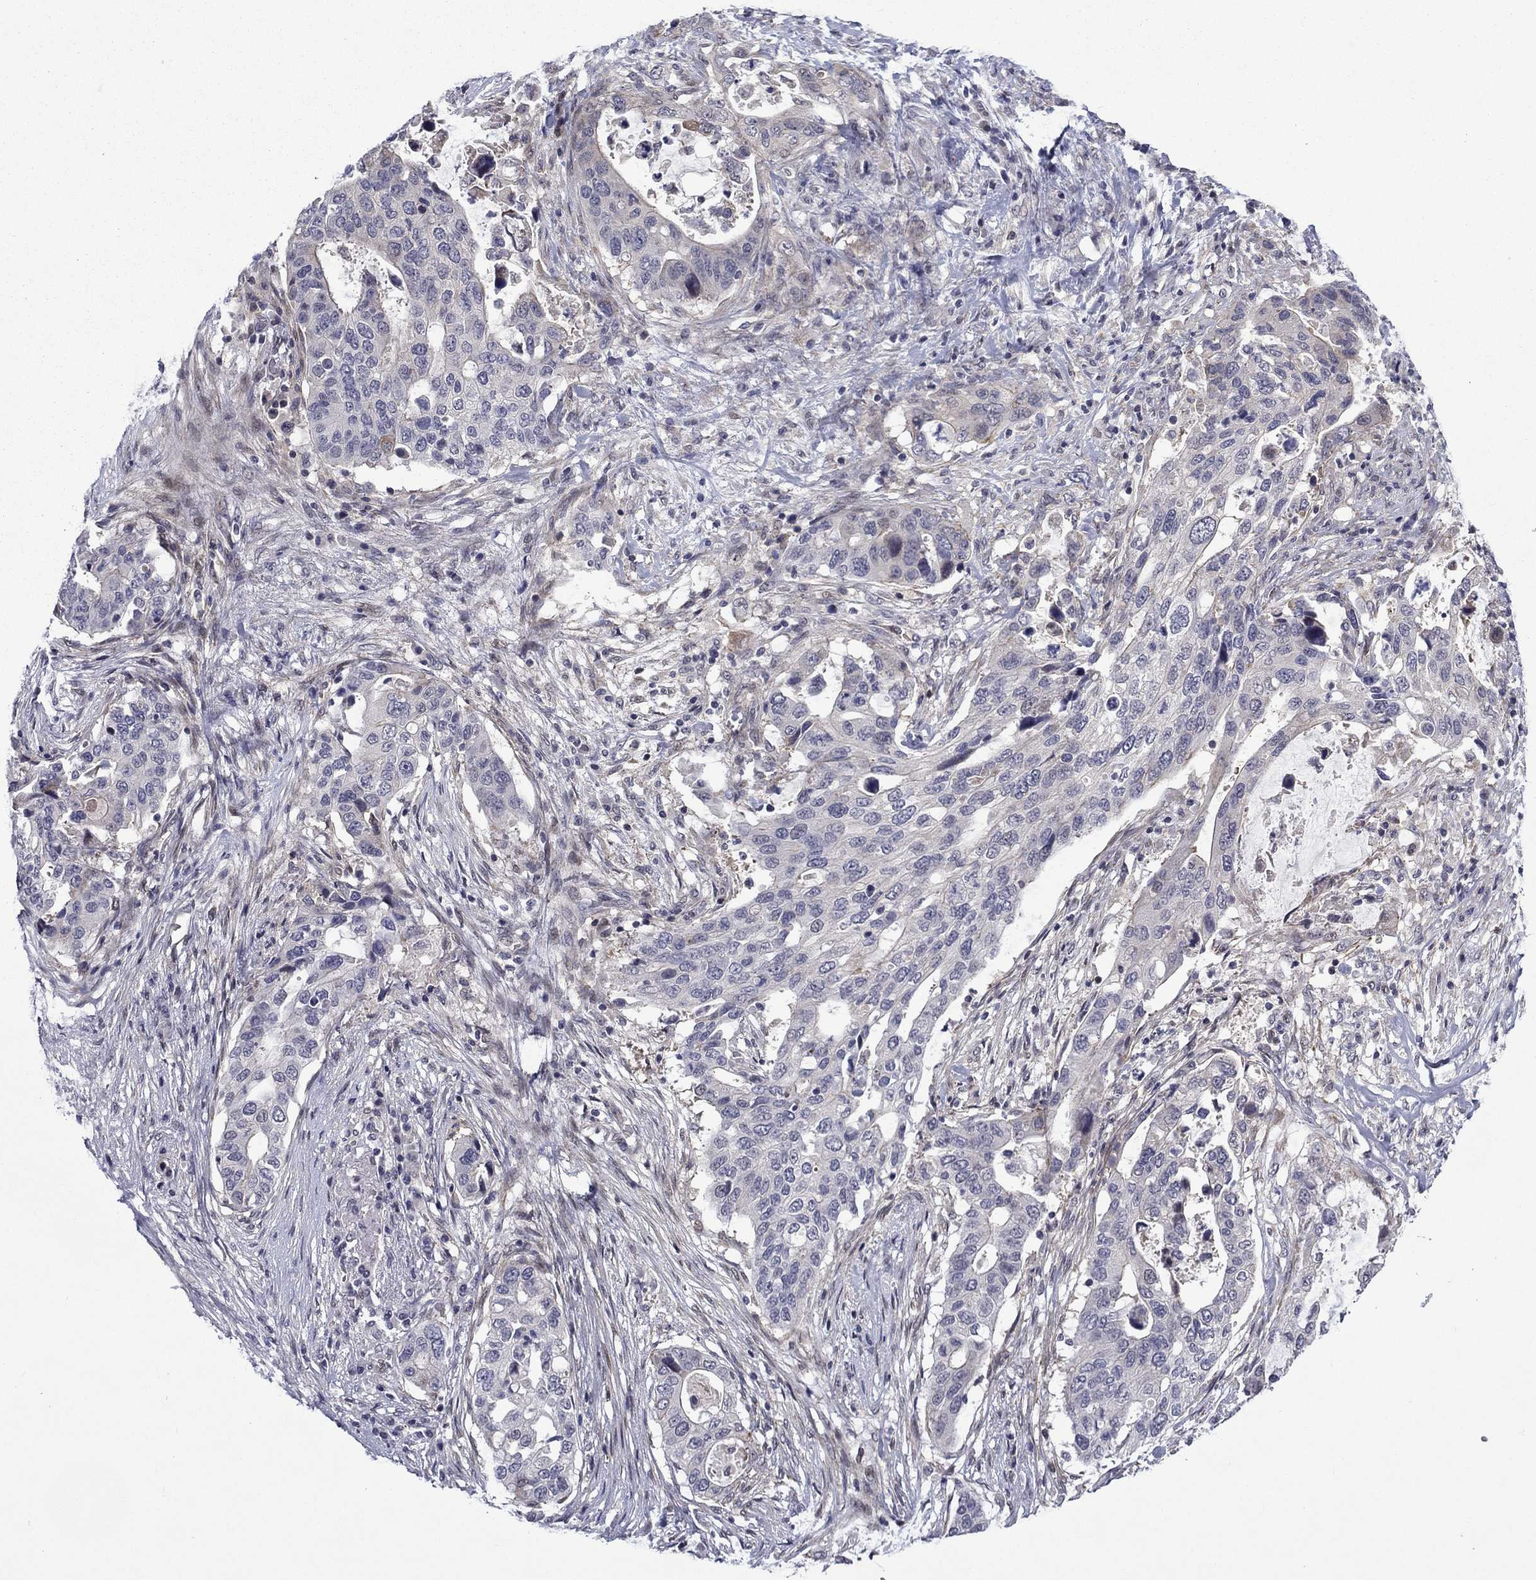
{"staining": {"intensity": "weak", "quantity": "<25%", "location": "cytoplasmic/membranous"}, "tissue": "stomach cancer", "cell_type": "Tumor cells", "image_type": "cancer", "snomed": [{"axis": "morphology", "description": "Adenocarcinoma, NOS"}, {"axis": "topography", "description": "Stomach"}], "caption": "High magnification brightfield microscopy of adenocarcinoma (stomach) stained with DAB (brown) and counterstained with hematoxylin (blue): tumor cells show no significant positivity. (DAB (3,3'-diaminobenzidine) immunohistochemistry with hematoxylin counter stain).", "gene": "B3GAT1", "patient": {"sex": "male", "age": 54}}